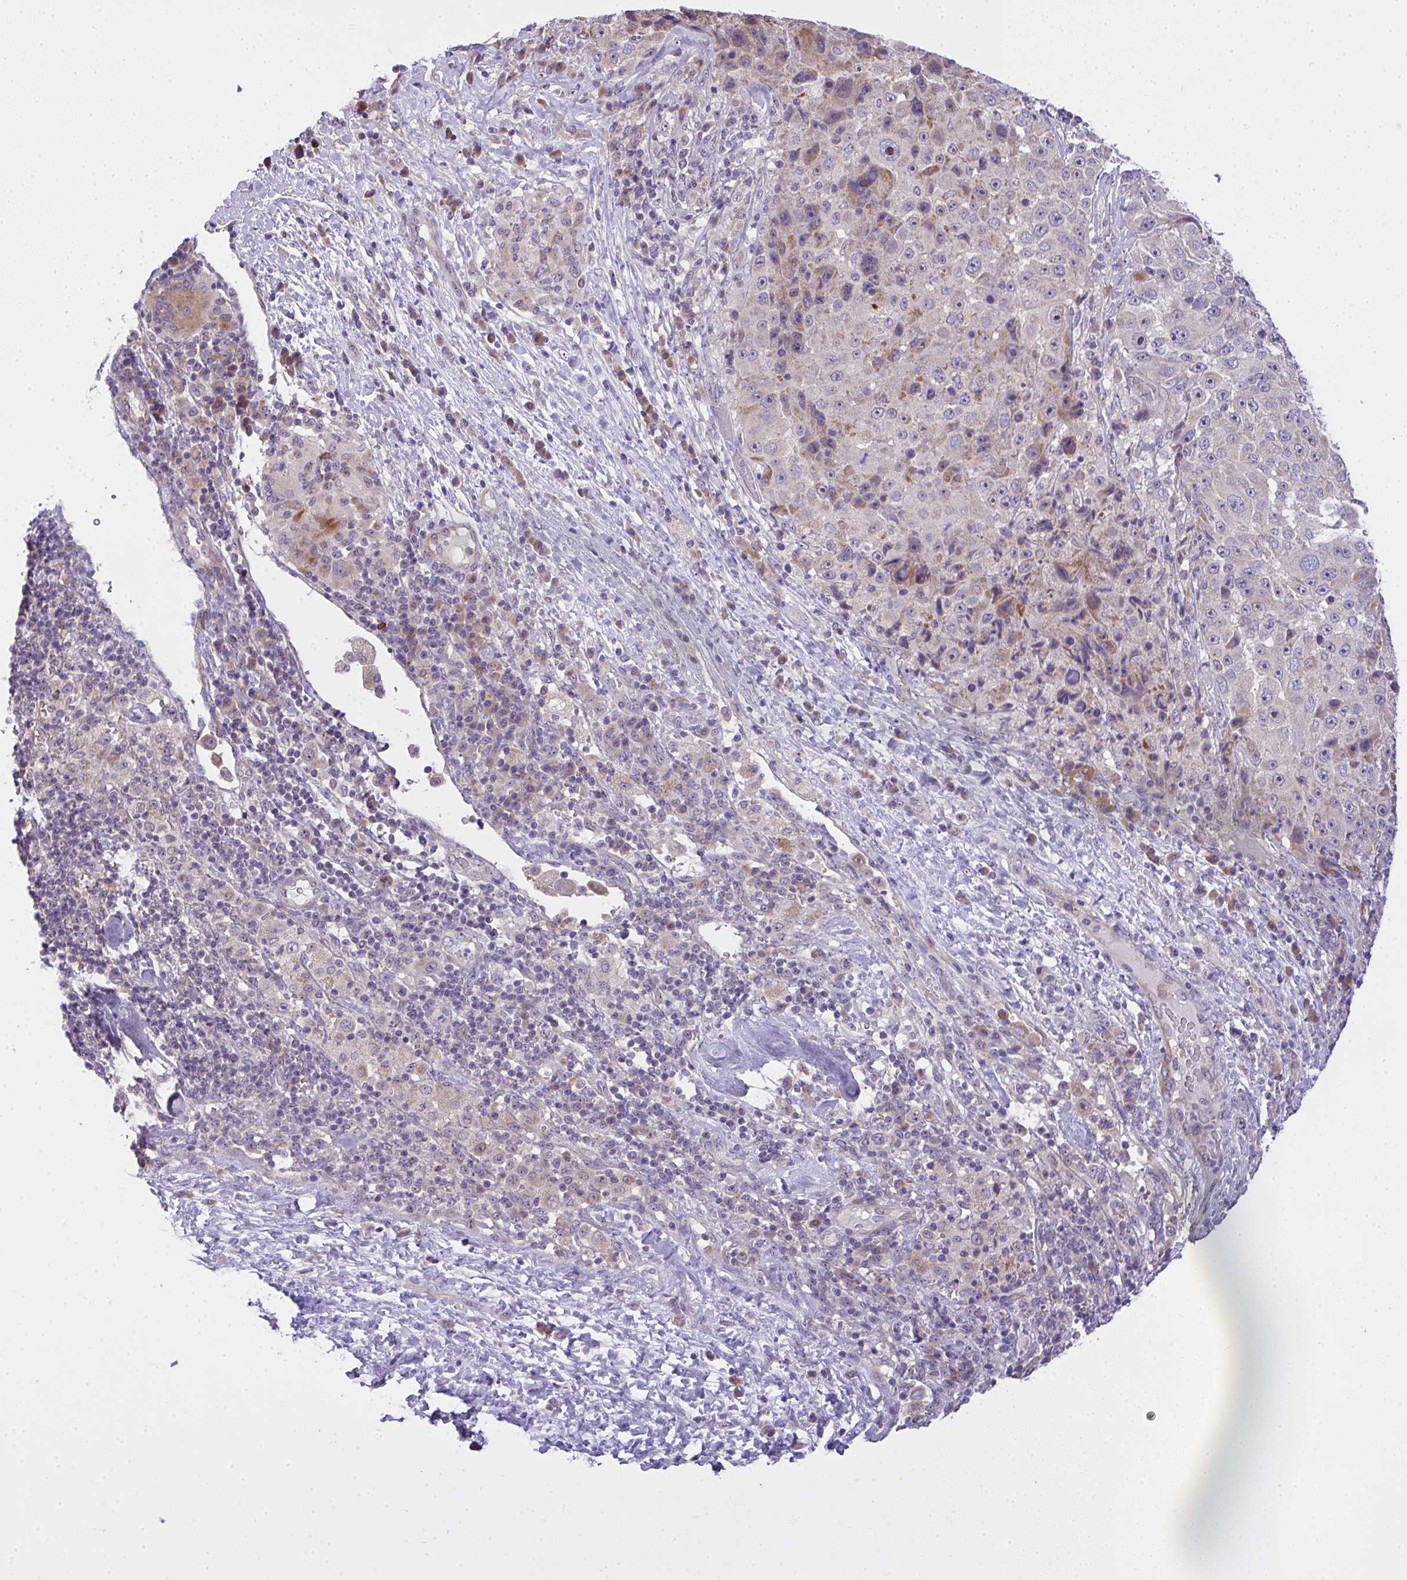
{"staining": {"intensity": "moderate", "quantity": "<25%", "location": "cytoplasmic/membranous"}, "tissue": "melanoma", "cell_type": "Tumor cells", "image_type": "cancer", "snomed": [{"axis": "morphology", "description": "Malignant melanoma, Metastatic site"}, {"axis": "topography", "description": "Lymph node"}], "caption": "Immunohistochemistry (IHC) (DAB) staining of malignant melanoma (metastatic site) displays moderate cytoplasmic/membranous protein staining in about <25% of tumor cells.", "gene": "NT5C1A", "patient": {"sex": "male", "age": 62}}